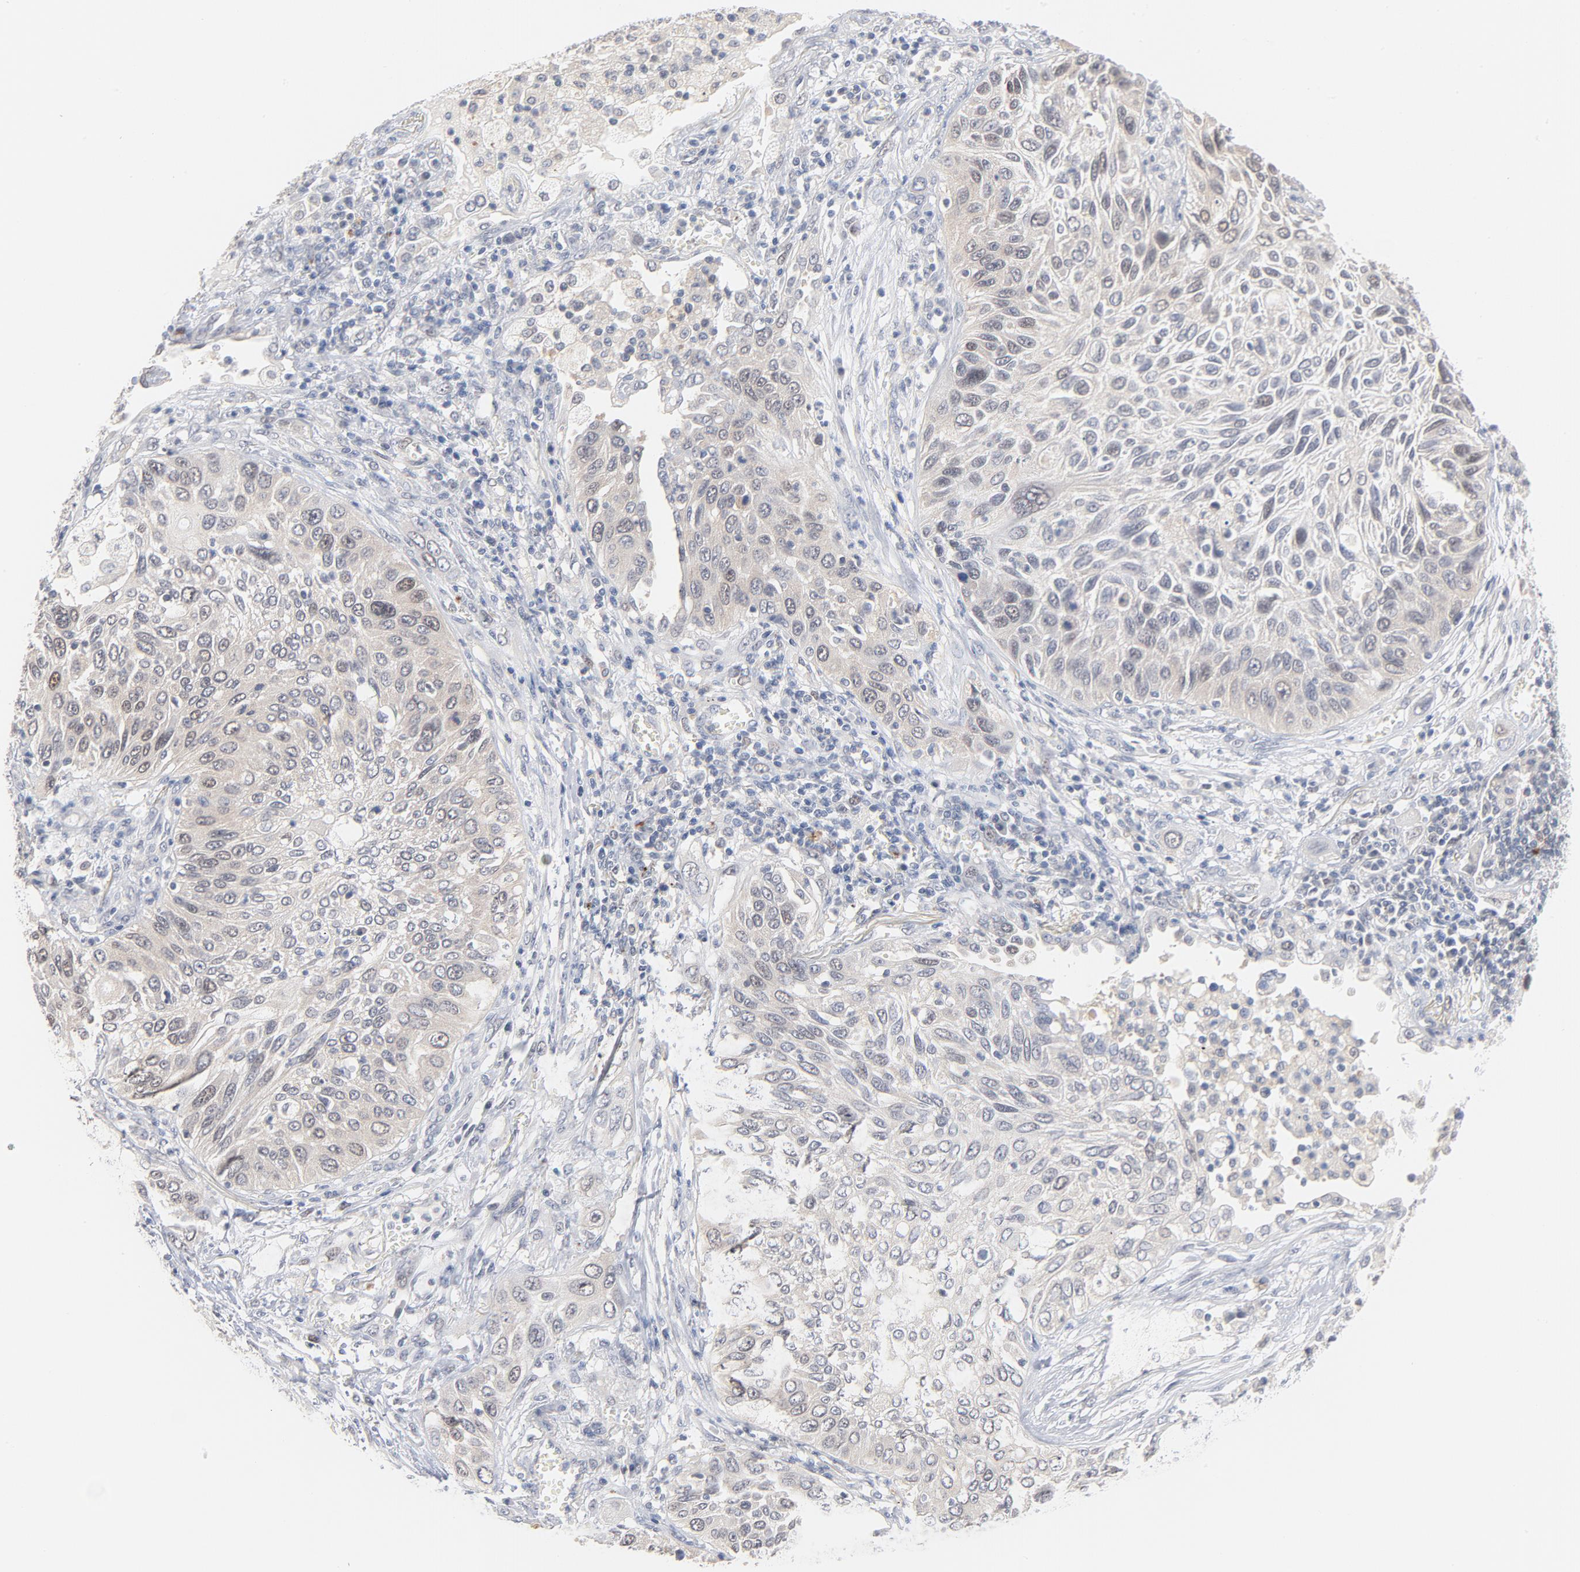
{"staining": {"intensity": "negative", "quantity": "none", "location": "none"}, "tissue": "lung cancer", "cell_type": "Tumor cells", "image_type": "cancer", "snomed": [{"axis": "morphology", "description": "Squamous cell carcinoma, NOS"}, {"axis": "topography", "description": "Lung"}], "caption": "Photomicrograph shows no significant protein positivity in tumor cells of squamous cell carcinoma (lung).", "gene": "UBL4A", "patient": {"sex": "female", "age": 76}}